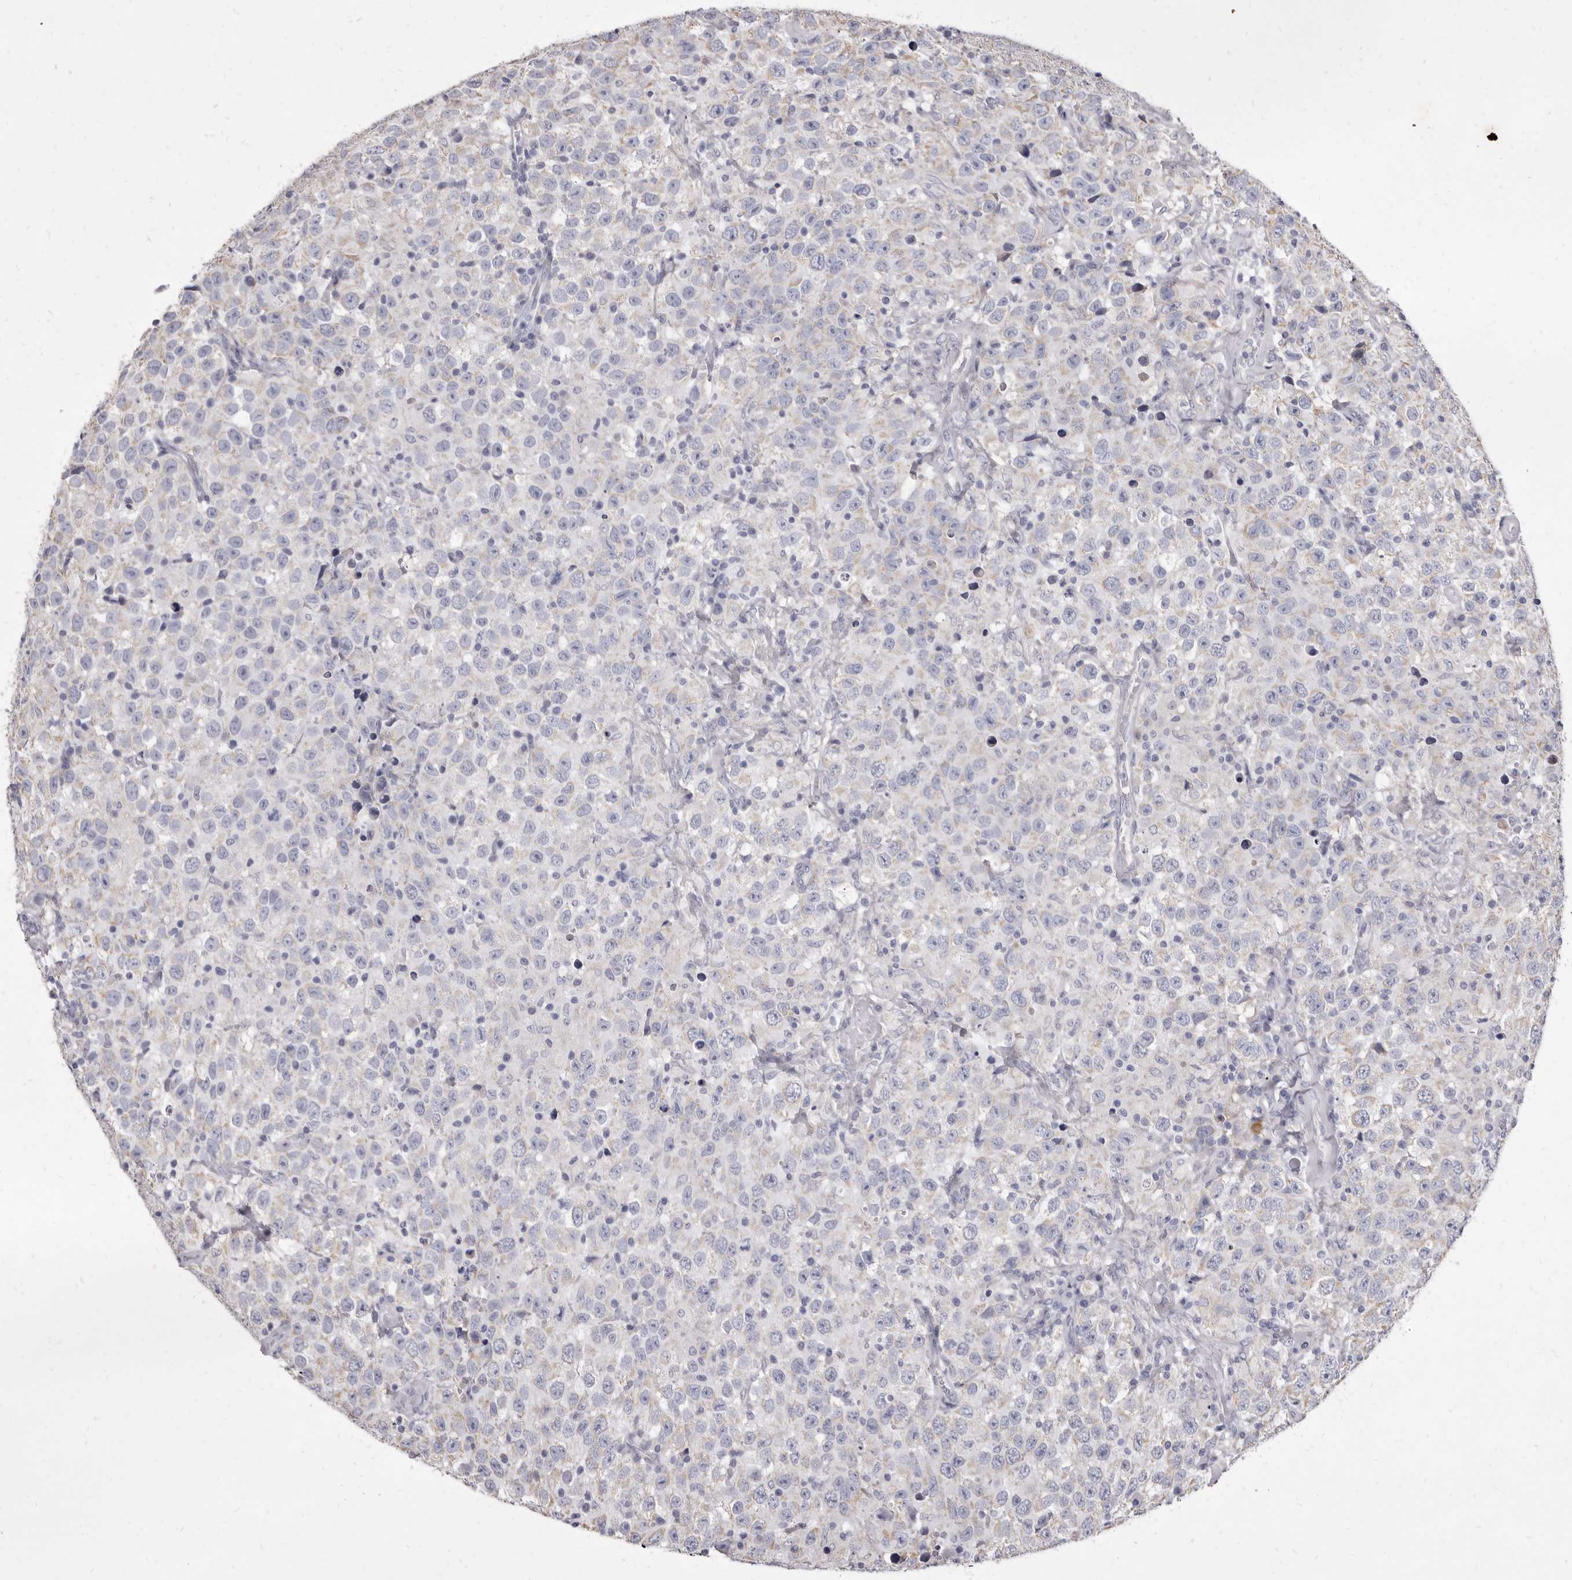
{"staining": {"intensity": "weak", "quantity": "<25%", "location": "cytoplasmic/membranous"}, "tissue": "testis cancer", "cell_type": "Tumor cells", "image_type": "cancer", "snomed": [{"axis": "morphology", "description": "Seminoma, NOS"}, {"axis": "topography", "description": "Testis"}], "caption": "Protein analysis of testis seminoma reveals no significant expression in tumor cells. The staining is performed using DAB brown chromogen with nuclei counter-stained in using hematoxylin.", "gene": "CYP2E1", "patient": {"sex": "male", "age": 41}}